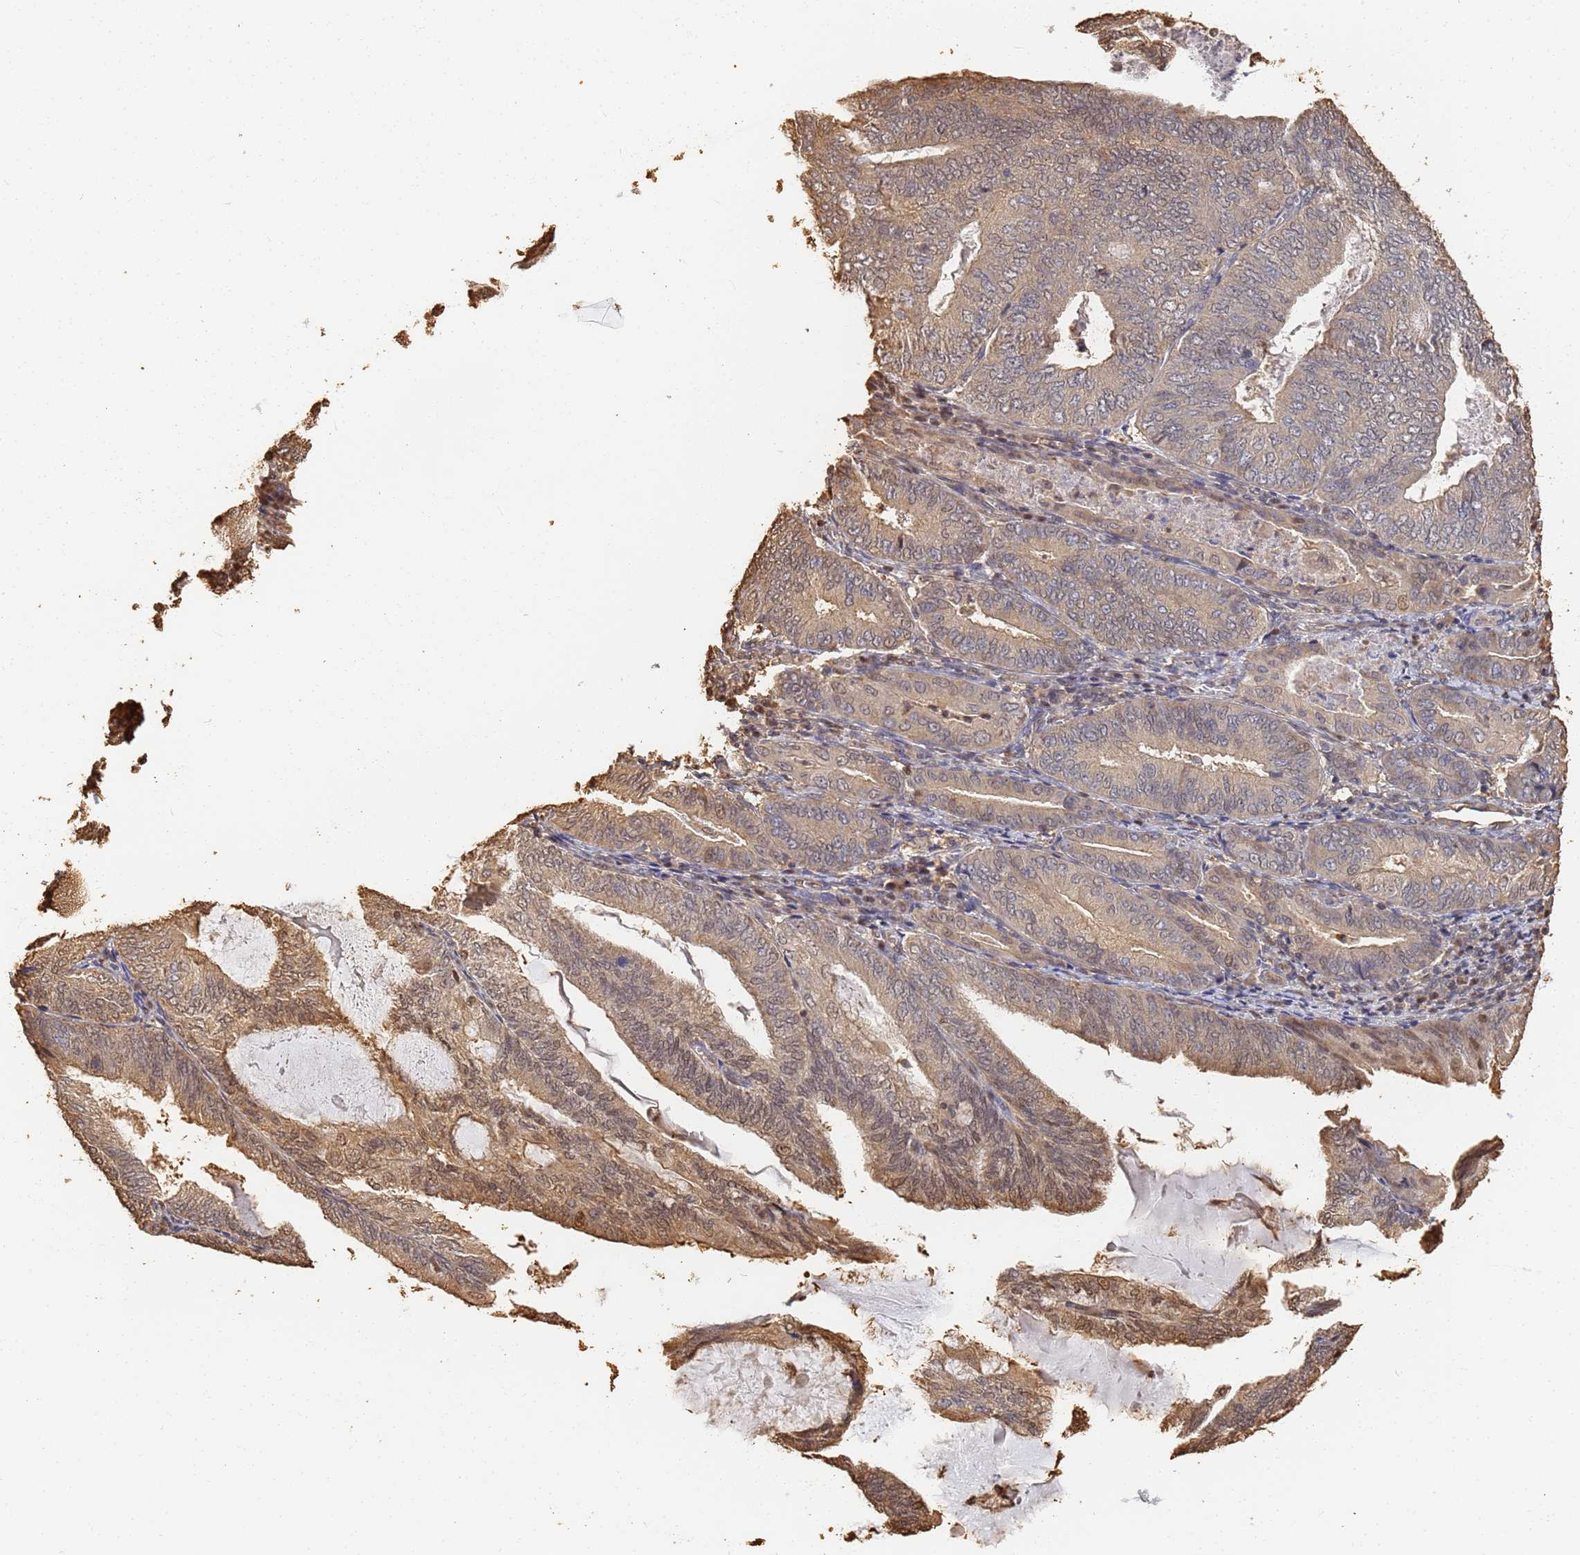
{"staining": {"intensity": "weak", "quantity": "<25%", "location": "cytoplasmic/membranous,nuclear"}, "tissue": "endometrial cancer", "cell_type": "Tumor cells", "image_type": "cancer", "snomed": [{"axis": "morphology", "description": "Adenocarcinoma, NOS"}, {"axis": "topography", "description": "Endometrium"}], "caption": "Endometrial adenocarcinoma was stained to show a protein in brown. There is no significant staining in tumor cells.", "gene": "JAK2", "patient": {"sex": "female", "age": 81}}